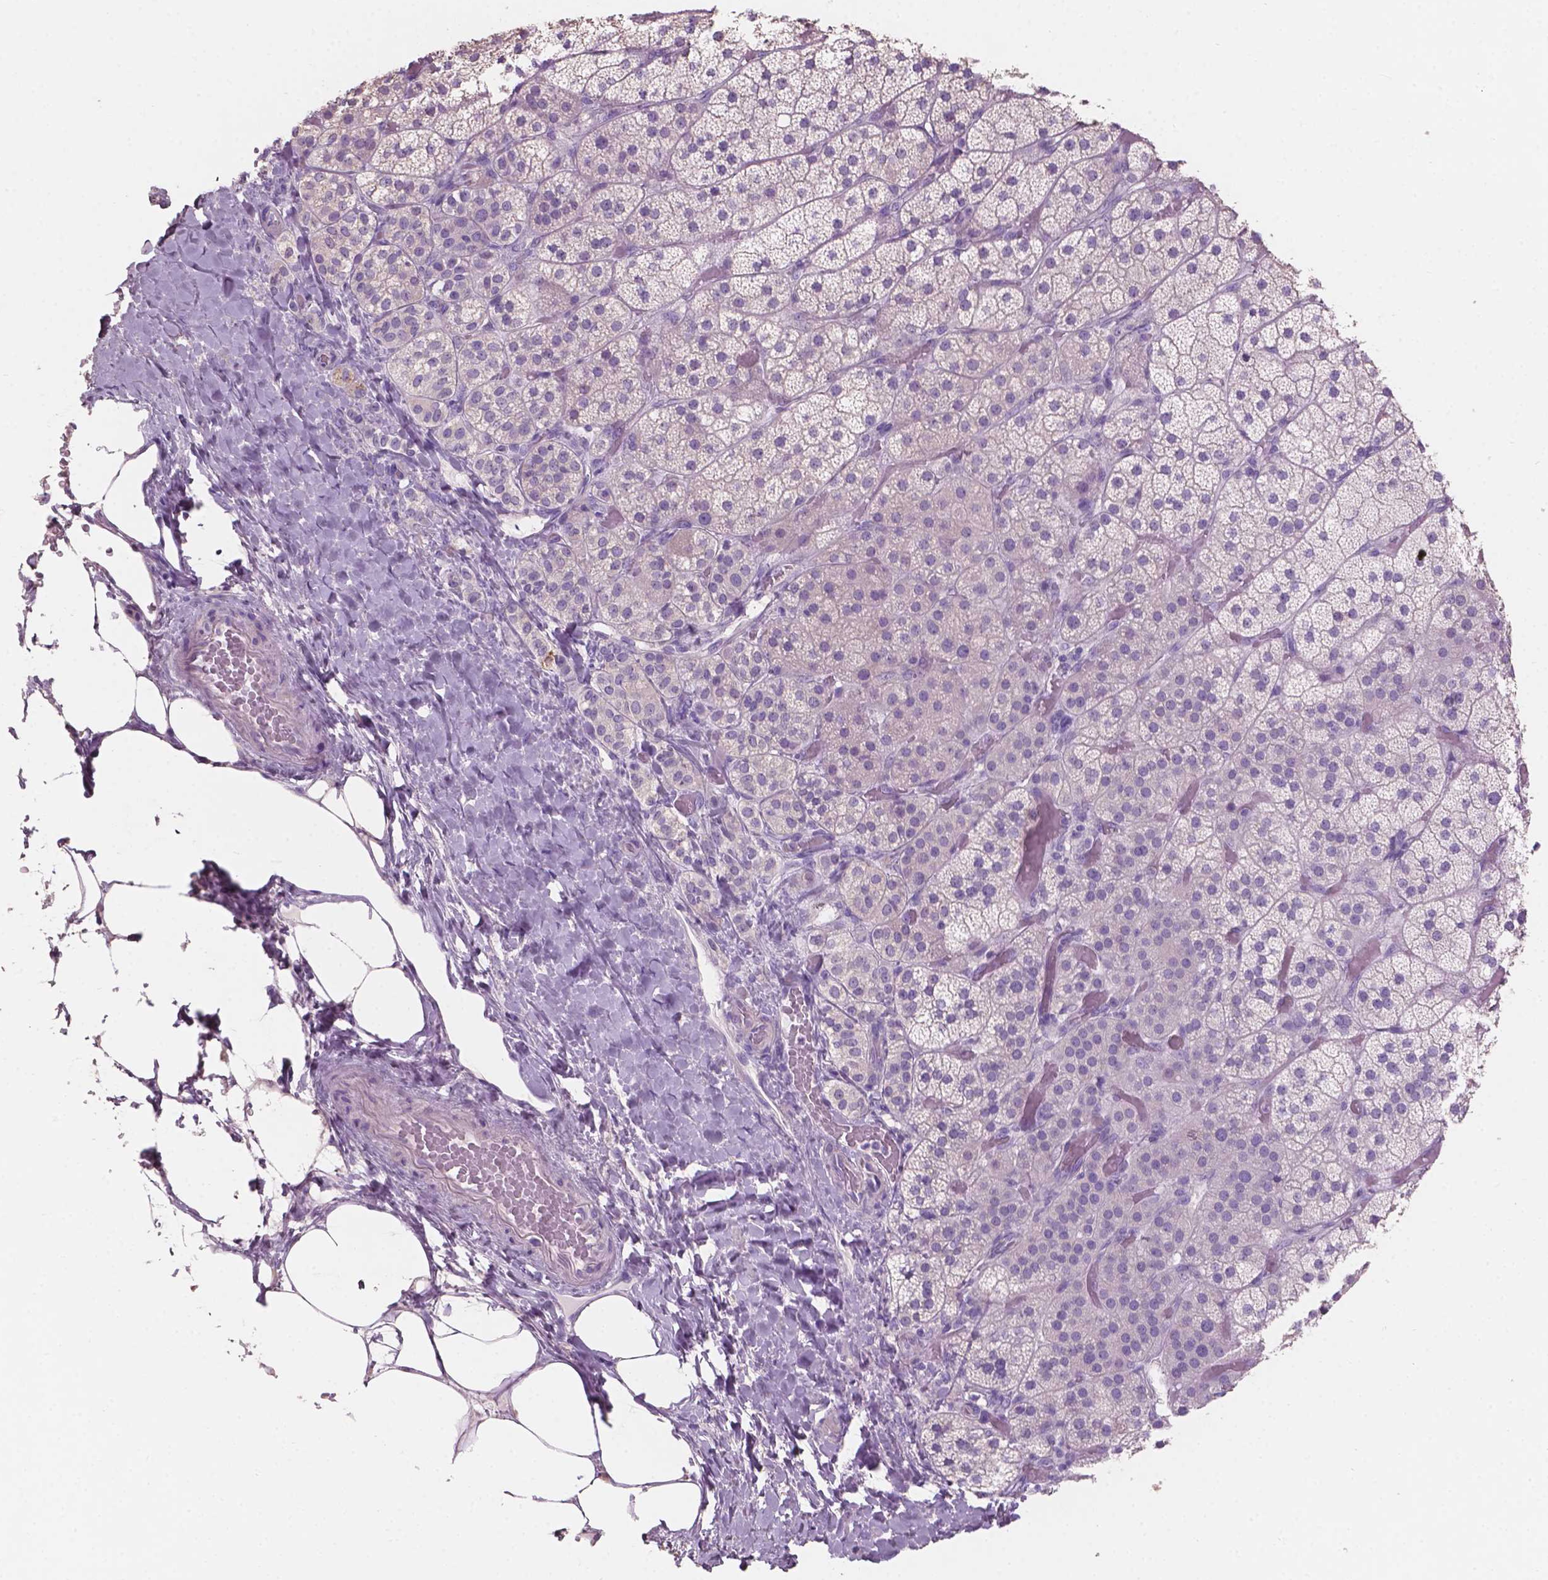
{"staining": {"intensity": "weak", "quantity": "<25%", "location": "cytoplasmic/membranous"}, "tissue": "adrenal gland", "cell_type": "Glandular cells", "image_type": "normal", "snomed": [{"axis": "morphology", "description": "Normal tissue, NOS"}, {"axis": "topography", "description": "Adrenal gland"}], "caption": "A high-resolution image shows IHC staining of benign adrenal gland, which shows no significant staining in glandular cells.", "gene": "SBSN", "patient": {"sex": "male", "age": 57}}